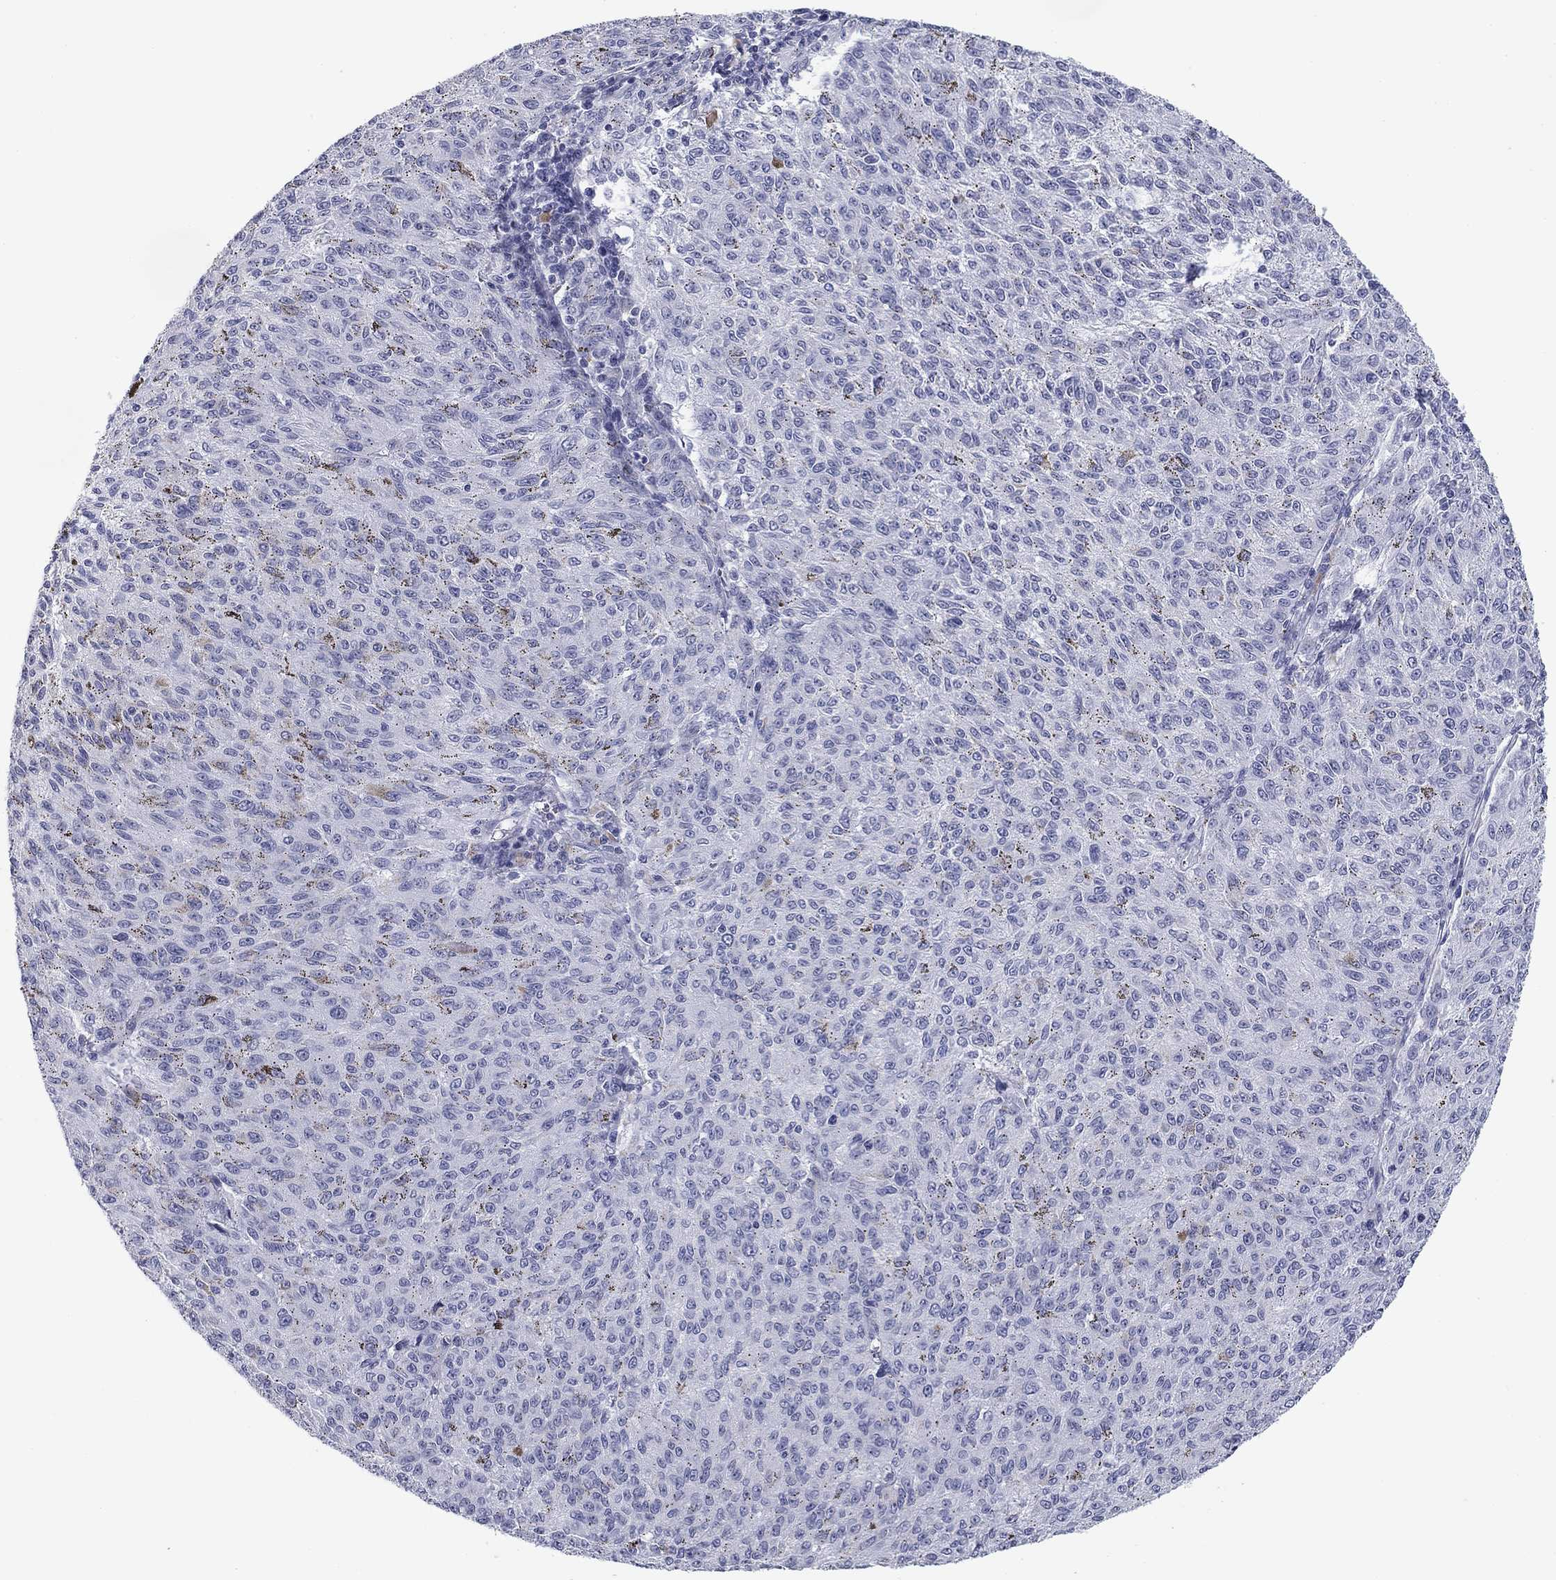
{"staining": {"intensity": "negative", "quantity": "none", "location": "none"}, "tissue": "melanoma", "cell_type": "Tumor cells", "image_type": "cancer", "snomed": [{"axis": "morphology", "description": "Malignant melanoma, NOS"}, {"axis": "topography", "description": "Skin"}], "caption": "Human malignant melanoma stained for a protein using immunohistochemistry (IHC) reveals no staining in tumor cells.", "gene": "PRPH", "patient": {"sex": "female", "age": 72}}